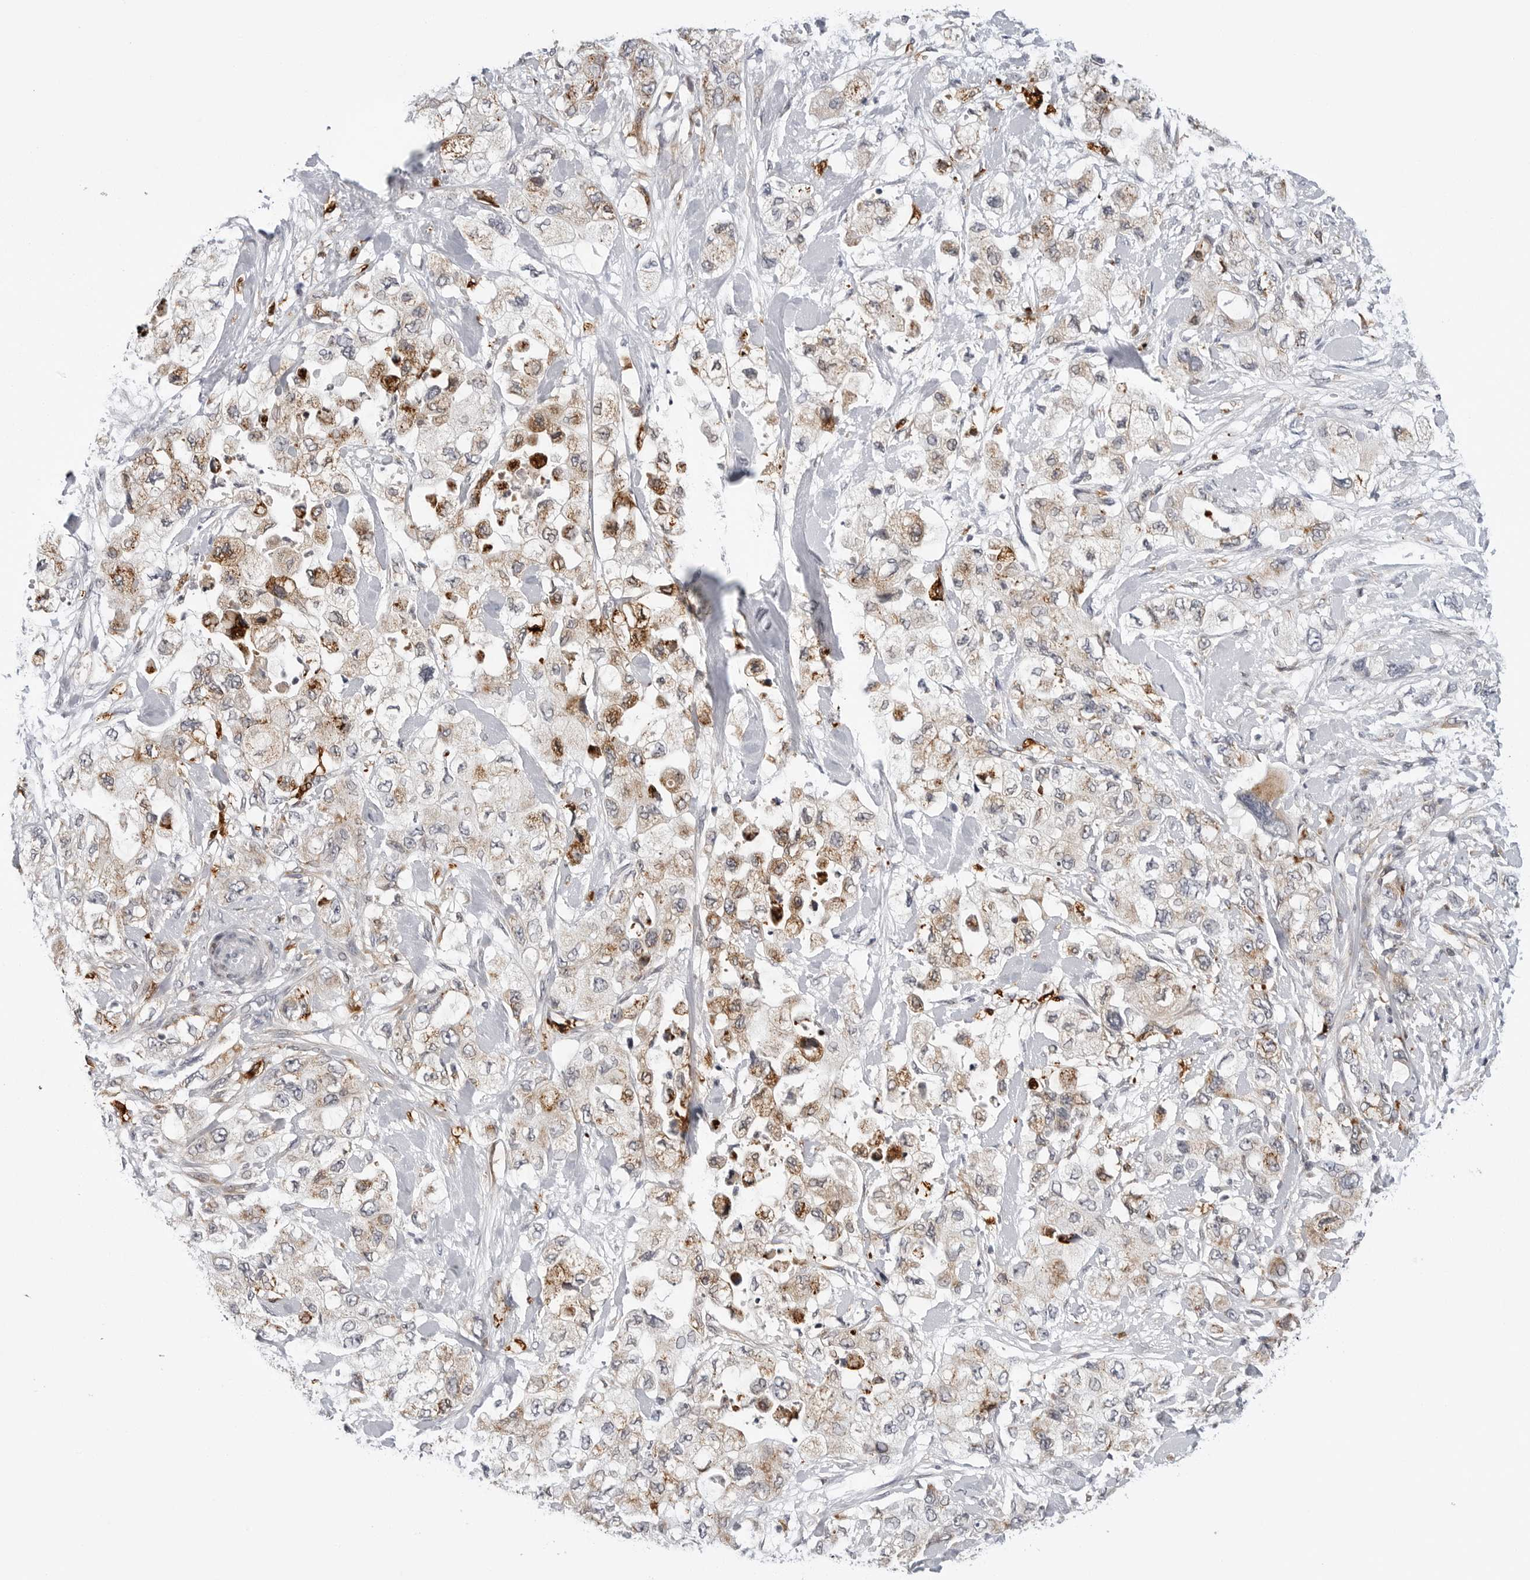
{"staining": {"intensity": "moderate", "quantity": "25%-75%", "location": "cytoplasmic/membranous"}, "tissue": "pancreatic cancer", "cell_type": "Tumor cells", "image_type": "cancer", "snomed": [{"axis": "morphology", "description": "Adenocarcinoma, NOS"}, {"axis": "topography", "description": "Pancreas"}], "caption": "Pancreatic cancer stained with IHC shows moderate cytoplasmic/membranous expression in about 25%-75% of tumor cells. (Stains: DAB (3,3'-diaminobenzidine) in brown, nuclei in blue, Microscopy: brightfield microscopy at high magnification).", "gene": "CDK20", "patient": {"sex": "female", "age": 73}}